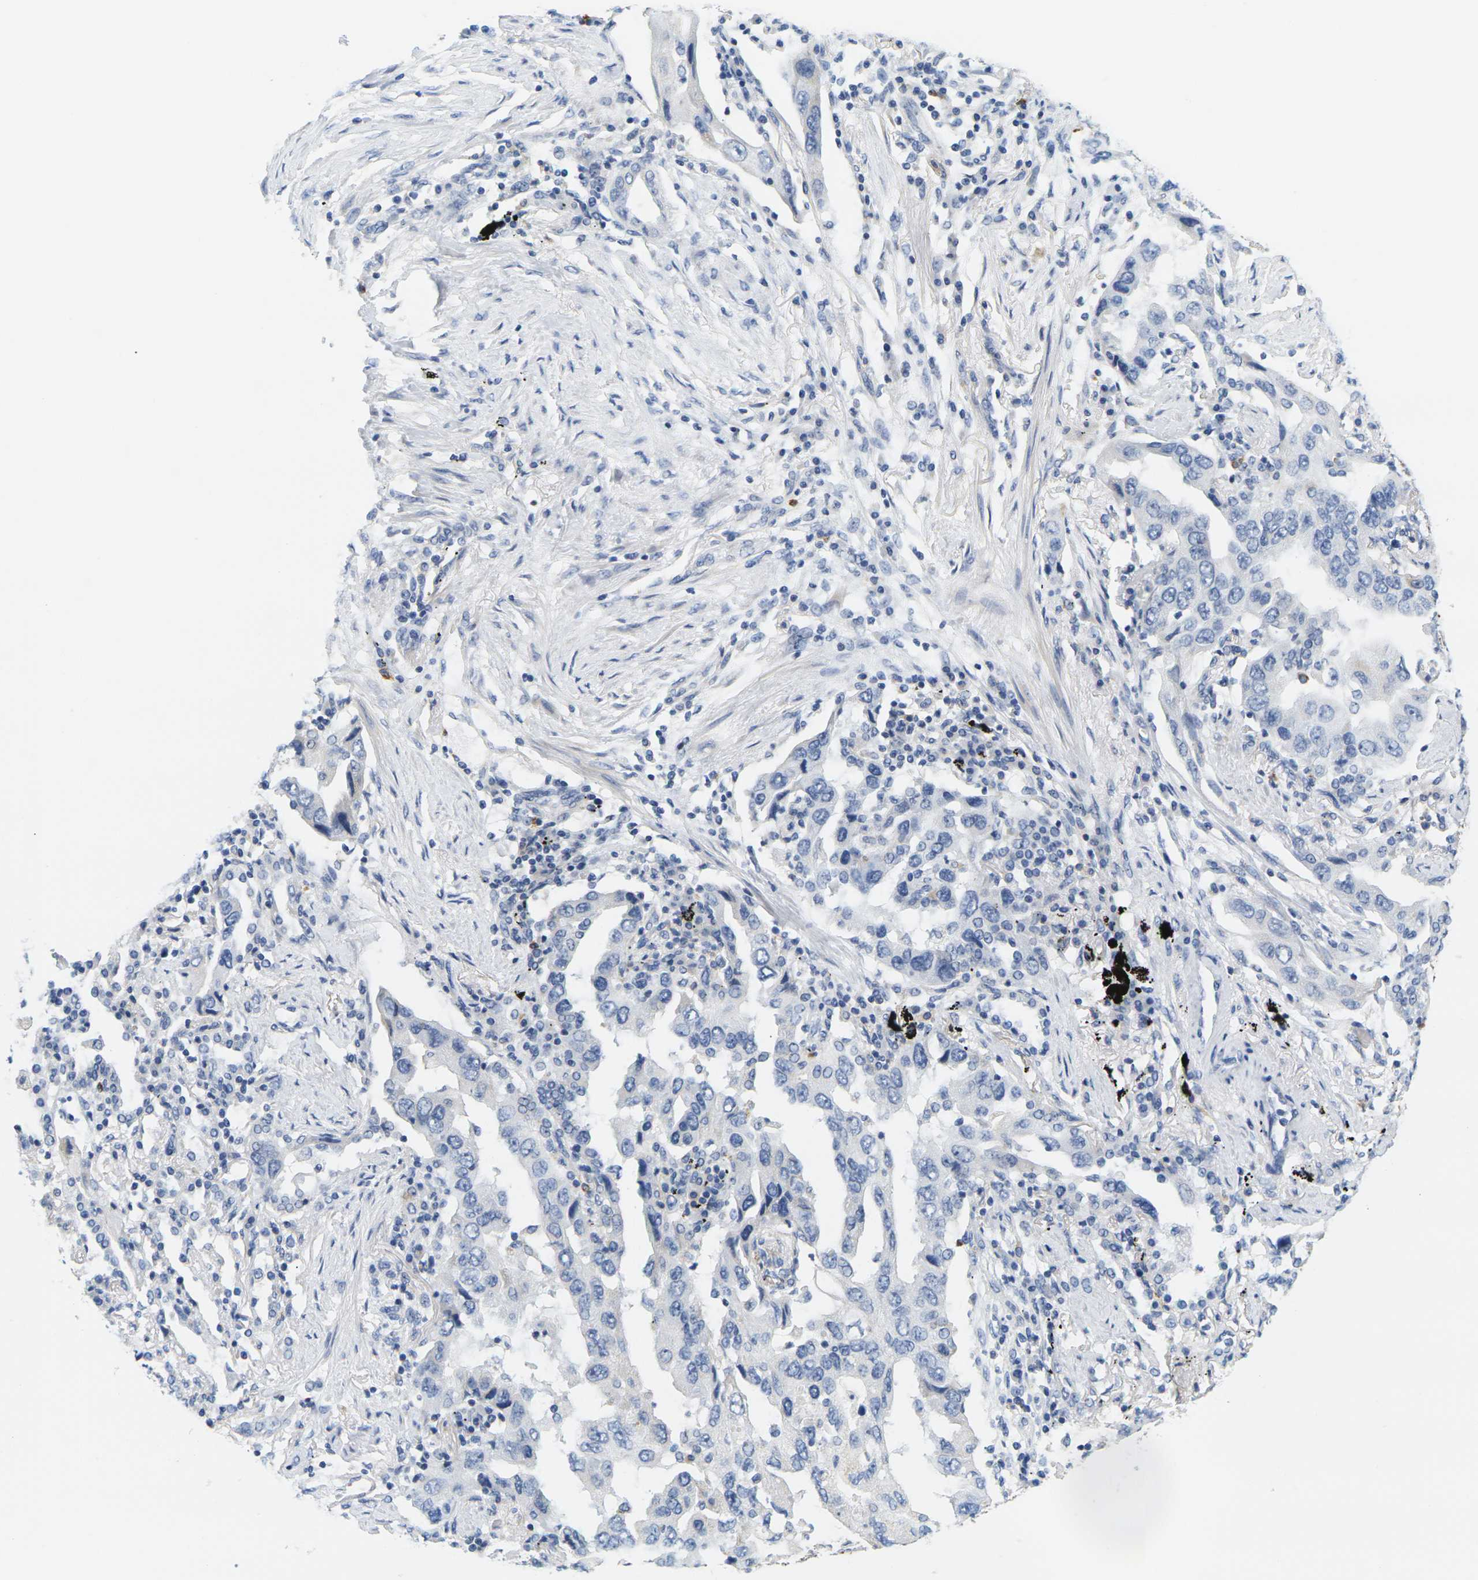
{"staining": {"intensity": "negative", "quantity": "none", "location": "none"}, "tissue": "lung cancer", "cell_type": "Tumor cells", "image_type": "cancer", "snomed": [{"axis": "morphology", "description": "Adenocarcinoma, NOS"}, {"axis": "topography", "description": "Lung"}], "caption": "Human lung cancer stained for a protein using immunohistochemistry (IHC) demonstrates no expression in tumor cells.", "gene": "KLK5", "patient": {"sex": "female", "age": 65}}